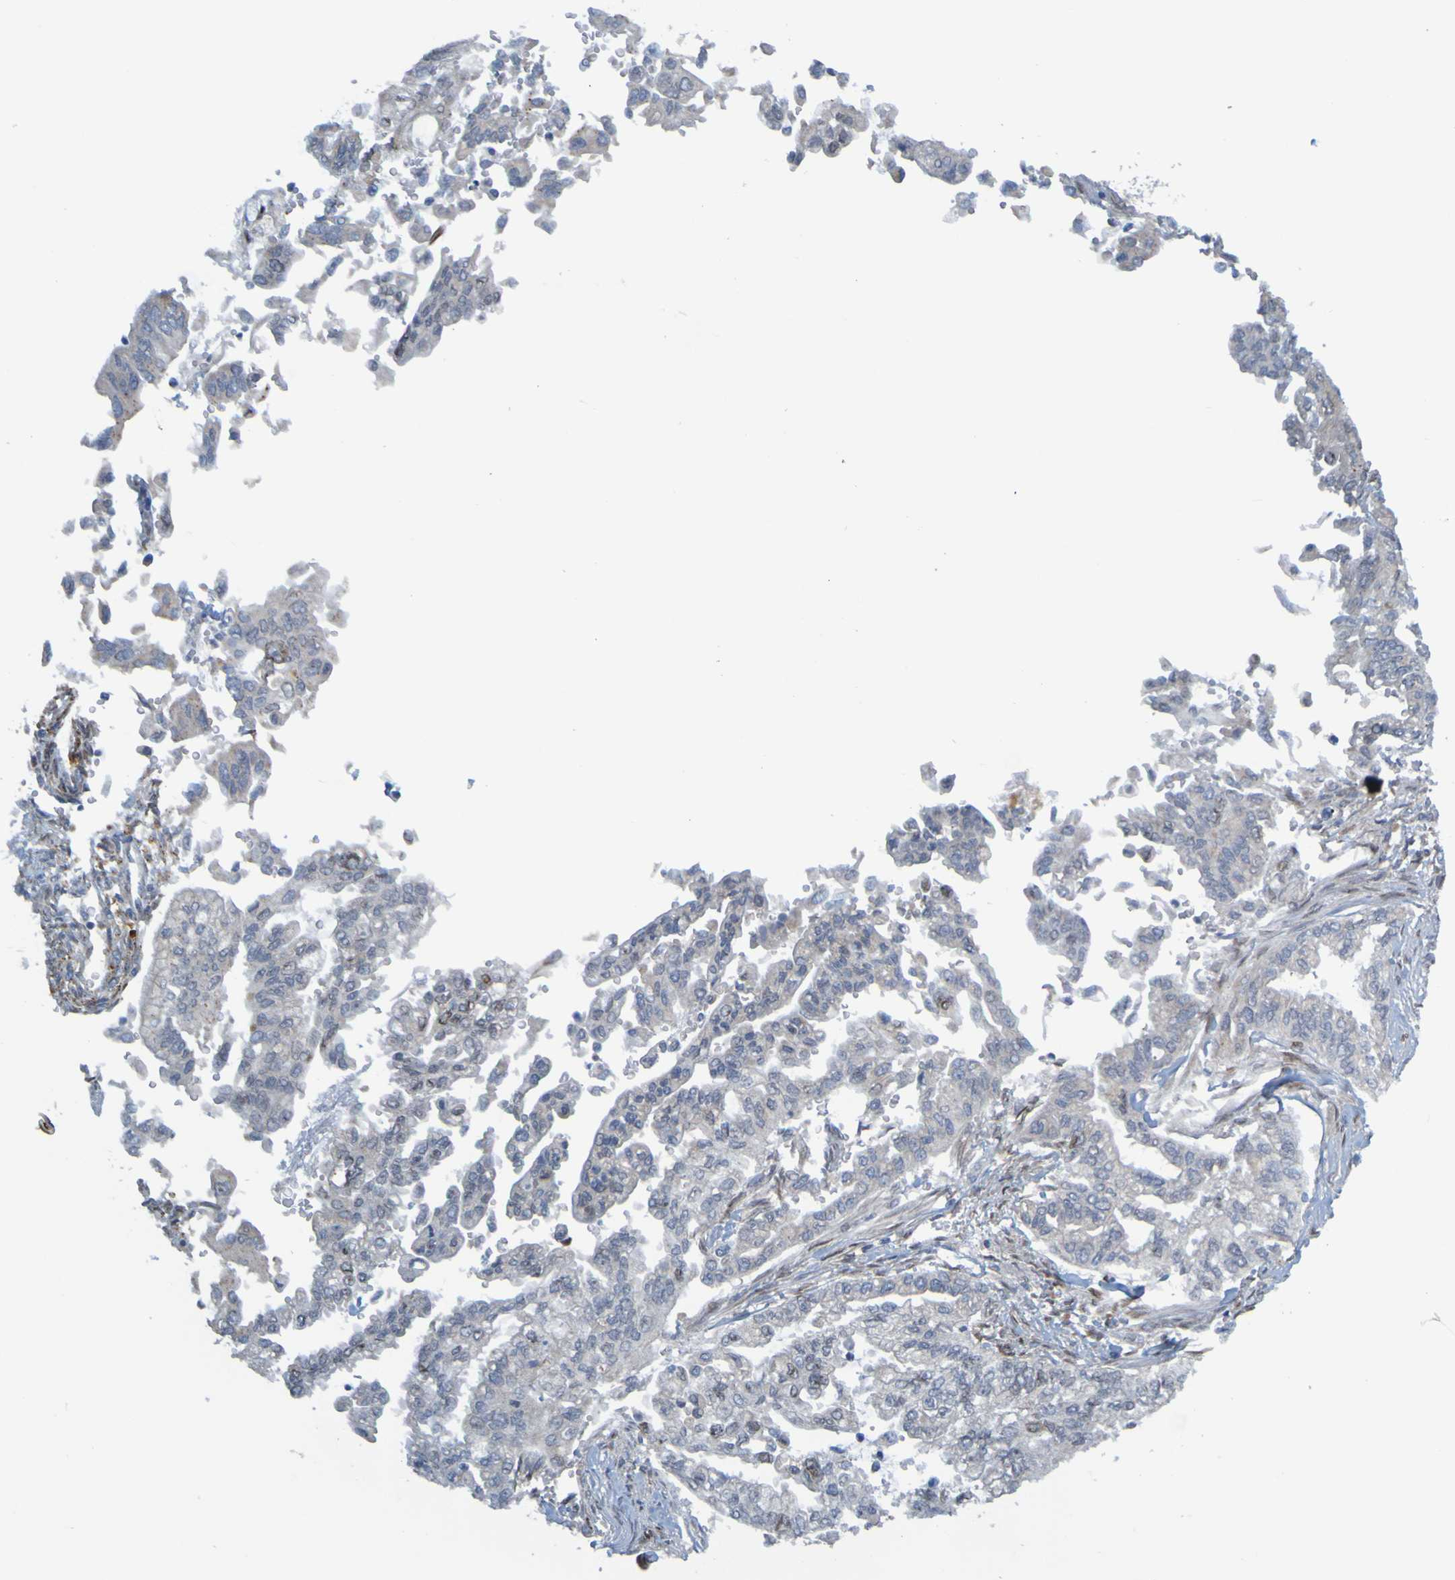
{"staining": {"intensity": "weak", "quantity": "<25%", "location": "cytoplasmic/membranous"}, "tissue": "pancreatic cancer", "cell_type": "Tumor cells", "image_type": "cancer", "snomed": [{"axis": "morphology", "description": "Normal tissue, NOS"}, {"axis": "topography", "description": "Pancreas"}], "caption": "The IHC image has no significant staining in tumor cells of pancreatic cancer tissue. (DAB immunohistochemistry (IHC) with hematoxylin counter stain).", "gene": "MAG", "patient": {"sex": "male", "age": 42}}